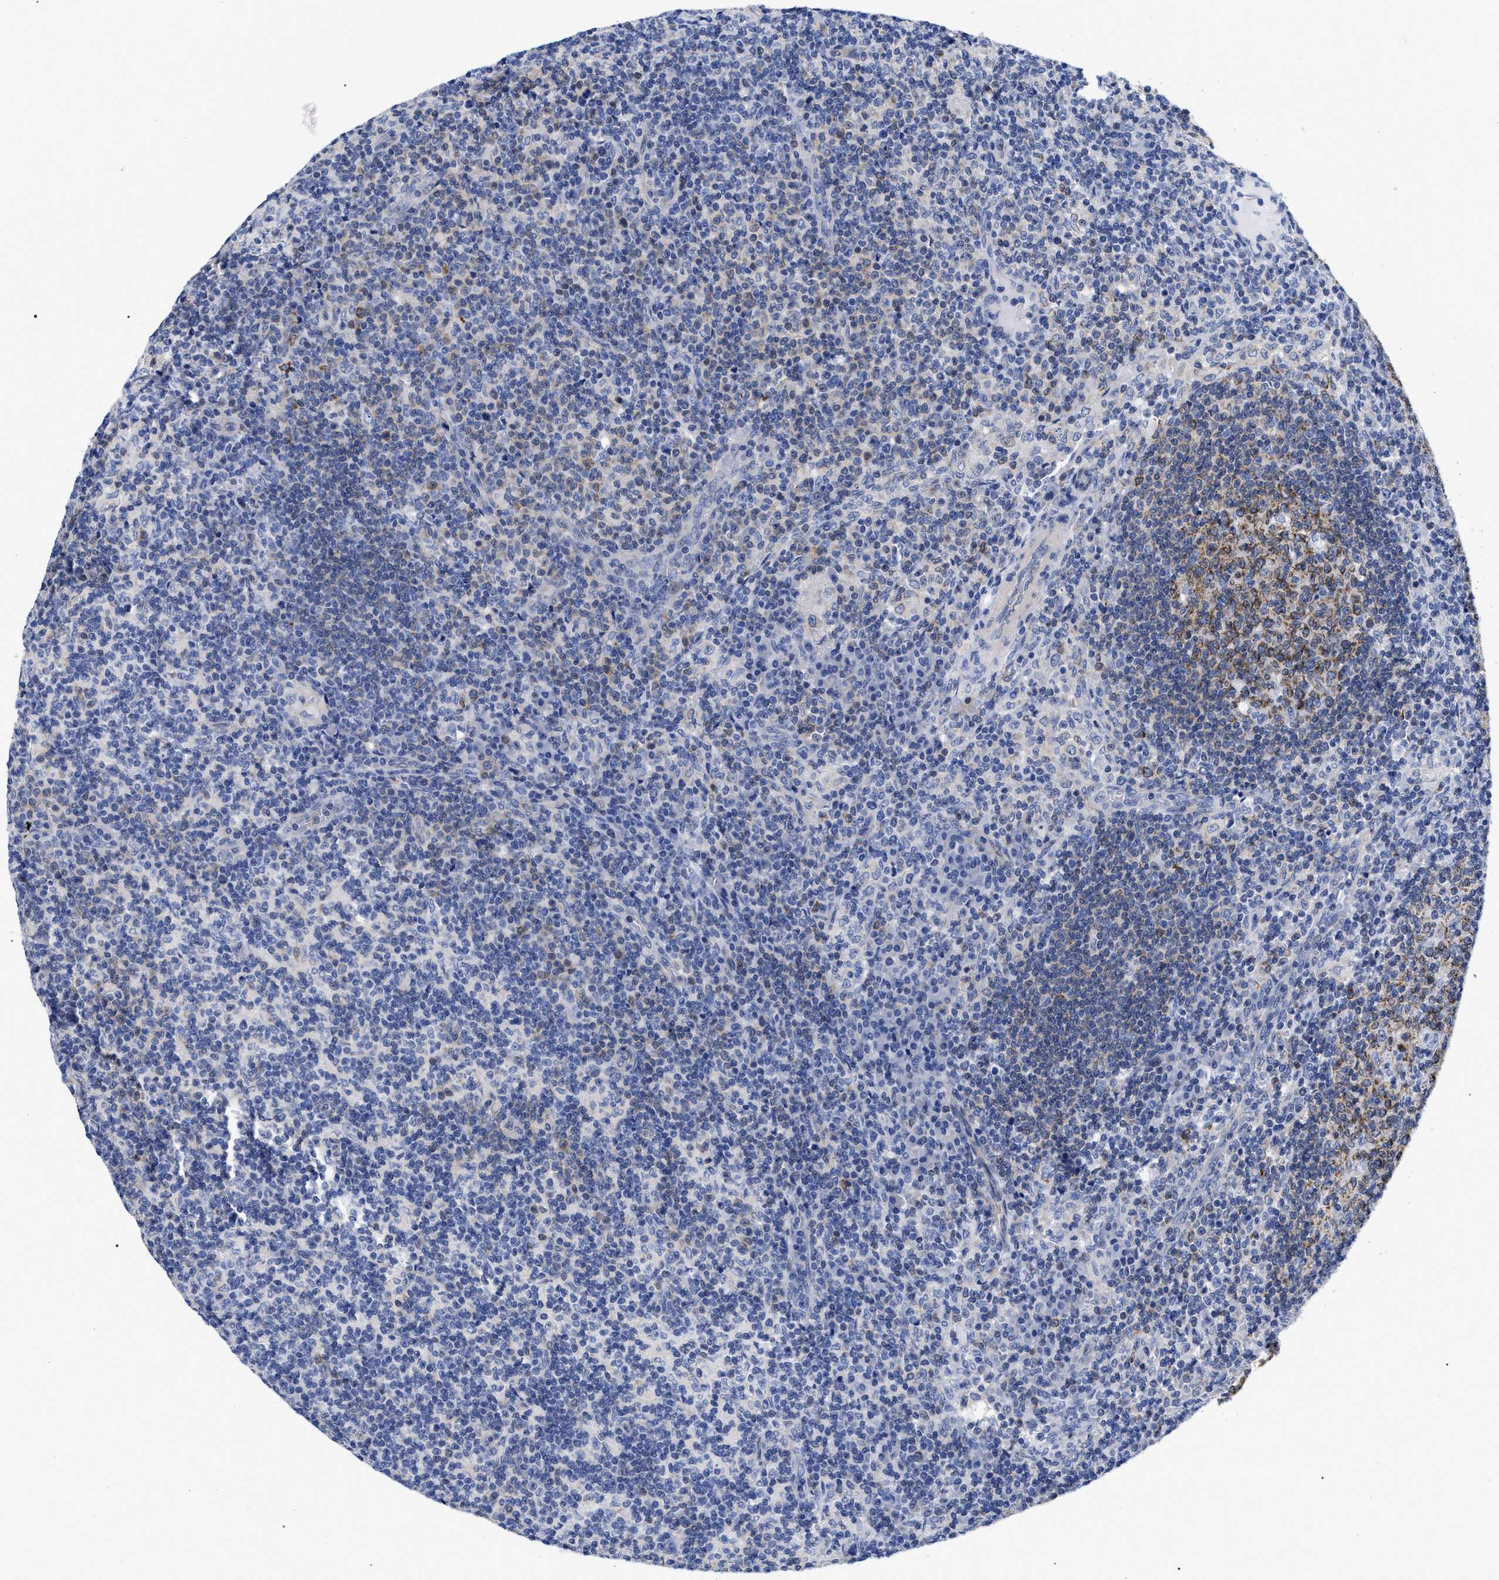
{"staining": {"intensity": "moderate", "quantity": ">75%", "location": "cytoplasmic/membranous"}, "tissue": "lymph node", "cell_type": "Germinal center cells", "image_type": "normal", "snomed": [{"axis": "morphology", "description": "Normal tissue, NOS"}, {"axis": "morphology", "description": "Inflammation, NOS"}, {"axis": "topography", "description": "Lymph node"}], "caption": "Protein analysis of unremarkable lymph node shows moderate cytoplasmic/membranous expression in about >75% of germinal center cells.", "gene": "IRAG2", "patient": {"sex": "male", "age": 55}}